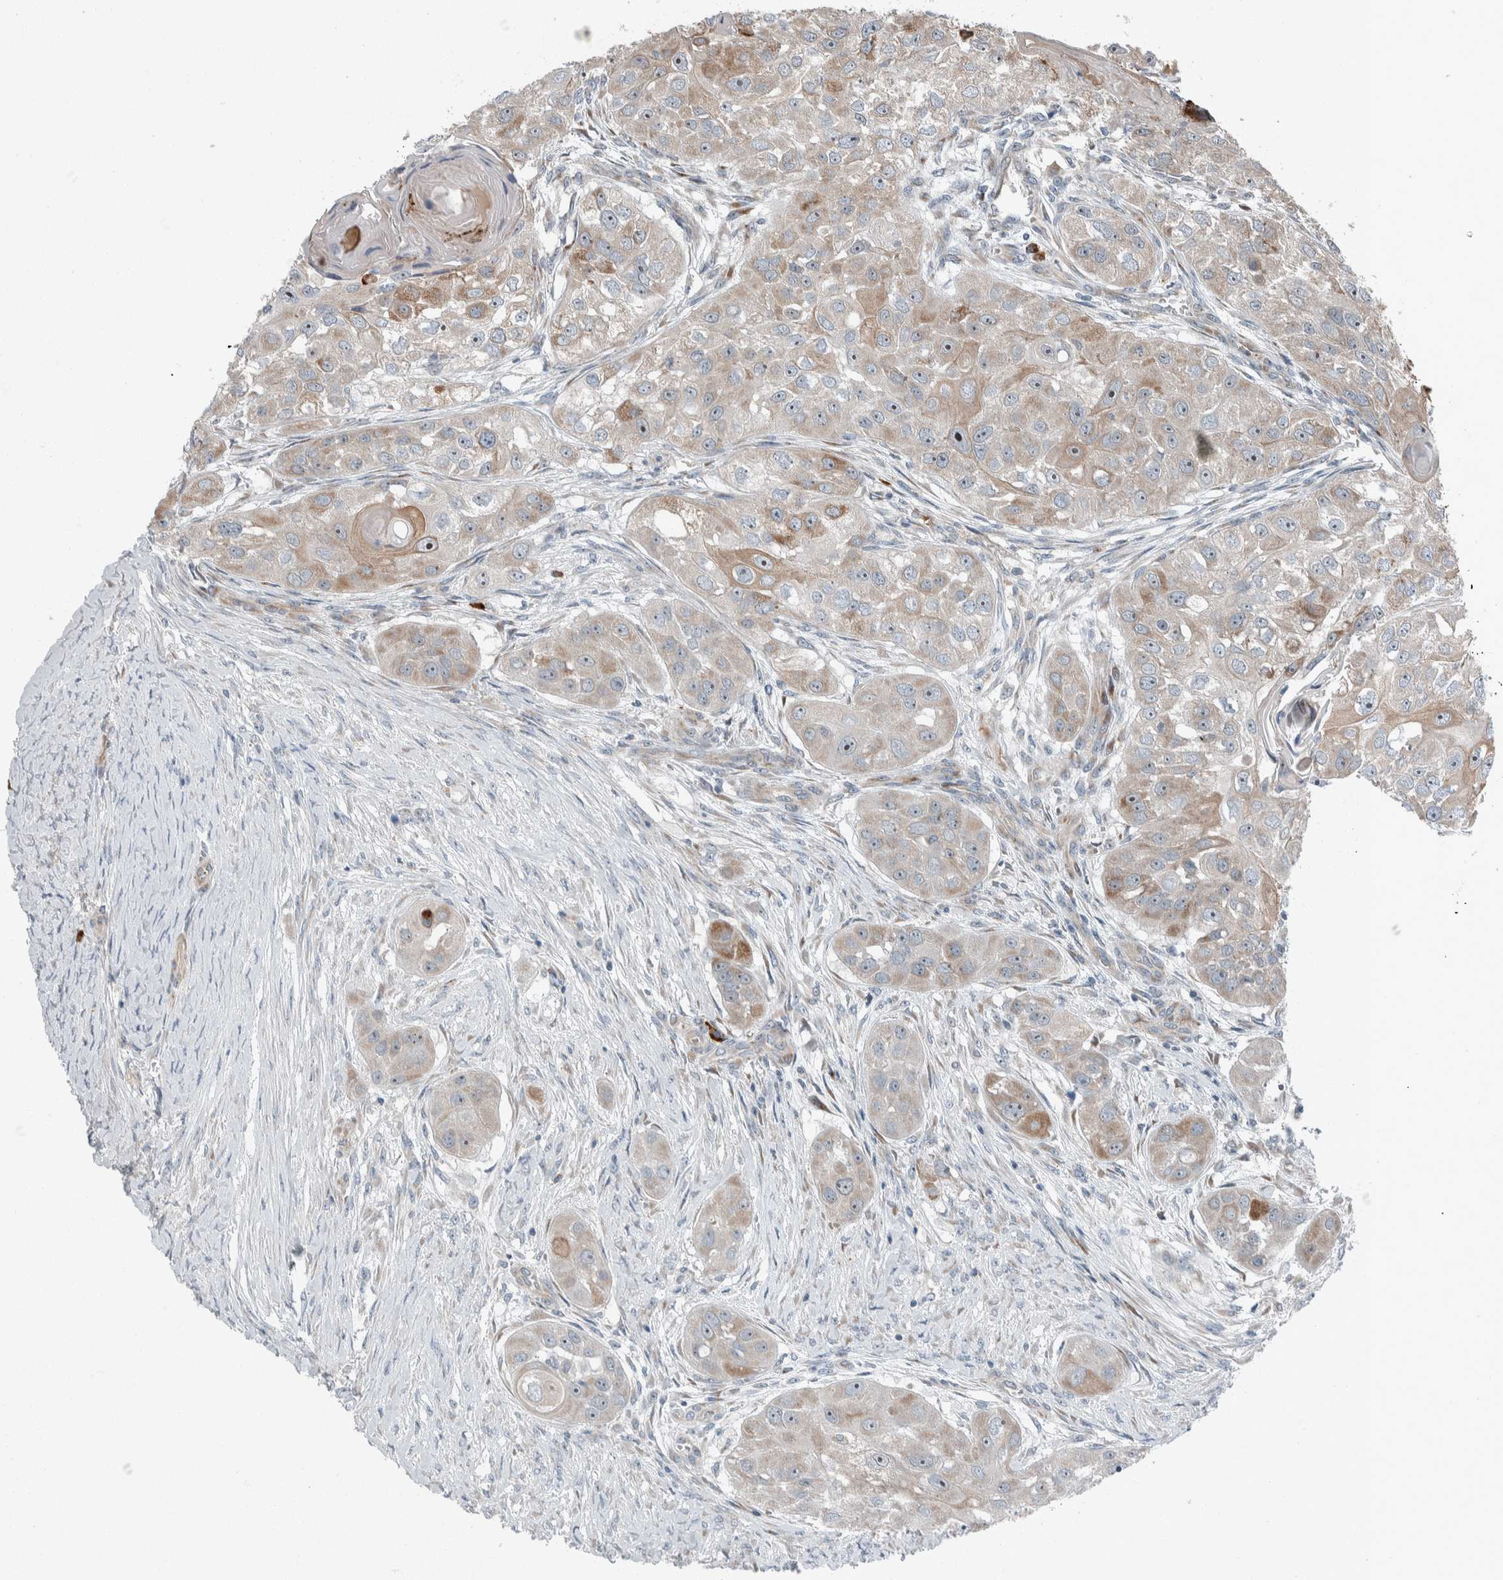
{"staining": {"intensity": "weak", "quantity": "<25%", "location": "cytoplasmic/membranous"}, "tissue": "head and neck cancer", "cell_type": "Tumor cells", "image_type": "cancer", "snomed": [{"axis": "morphology", "description": "Normal tissue, NOS"}, {"axis": "morphology", "description": "Squamous cell carcinoma, NOS"}, {"axis": "topography", "description": "Skeletal muscle"}, {"axis": "topography", "description": "Head-Neck"}], "caption": "An immunohistochemistry (IHC) image of squamous cell carcinoma (head and neck) is shown. There is no staining in tumor cells of squamous cell carcinoma (head and neck).", "gene": "USP25", "patient": {"sex": "male", "age": 51}}